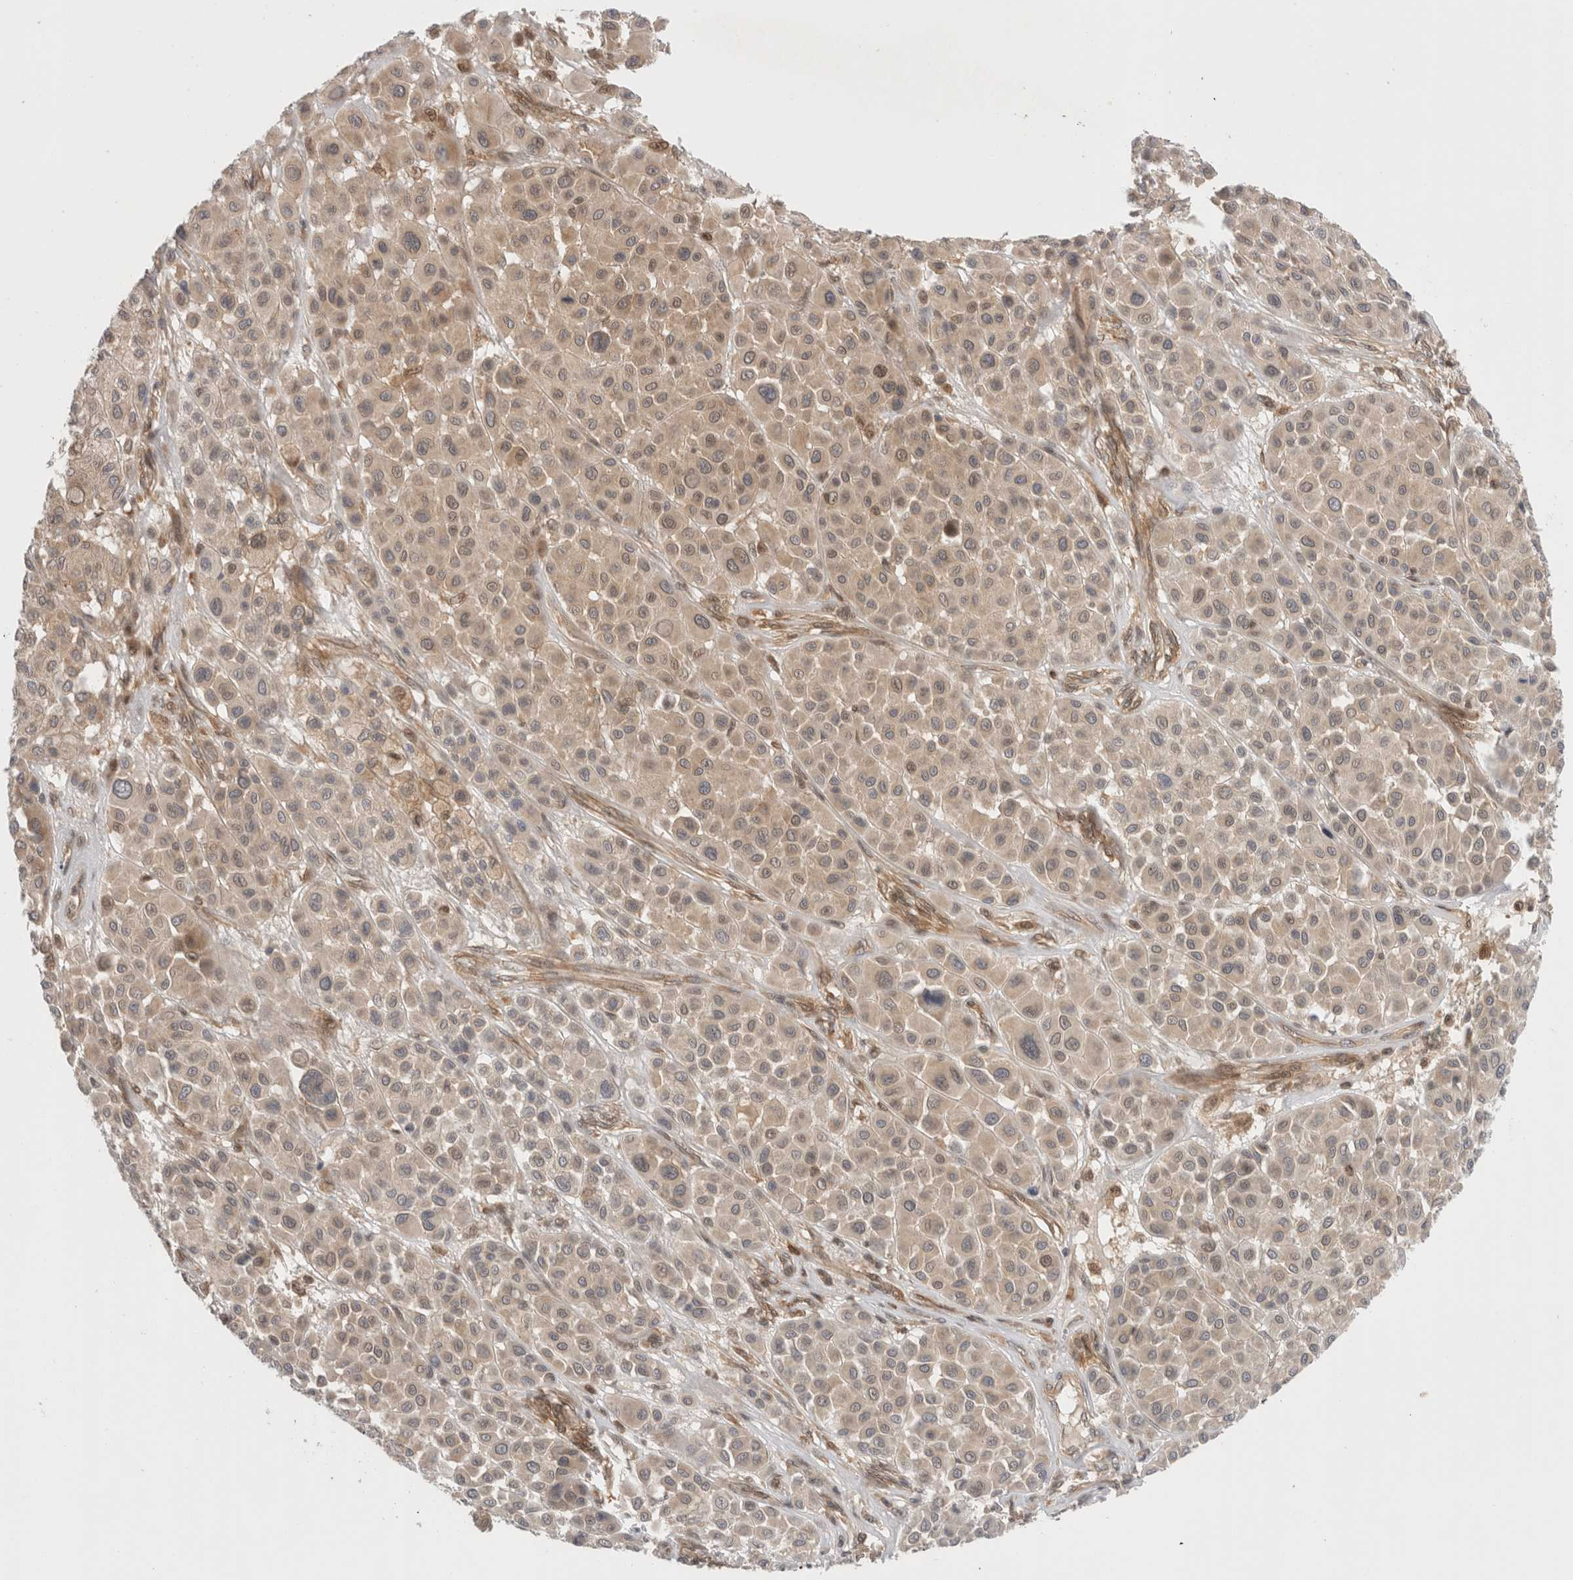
{"staining": {"intensity": "weak", "quantity": "<25%", "location": "cytoplasmic/membranous,nuclear"}, "tissue": "melanoma", "cell_type": "Tumor cells", "image_type": "cancer", "snomed": [{"axis": "morphology", "description": "Malignant melanoma, Metastatic site"}, {"axis": "topography", "description": "Soft tissue"}], "caption": "DAB immunohistochemical staining of human melanoma displays no significant positivity in tumor cells.", "gene": "NFKB1", "patient": {"sex": "male", "age": 41}}